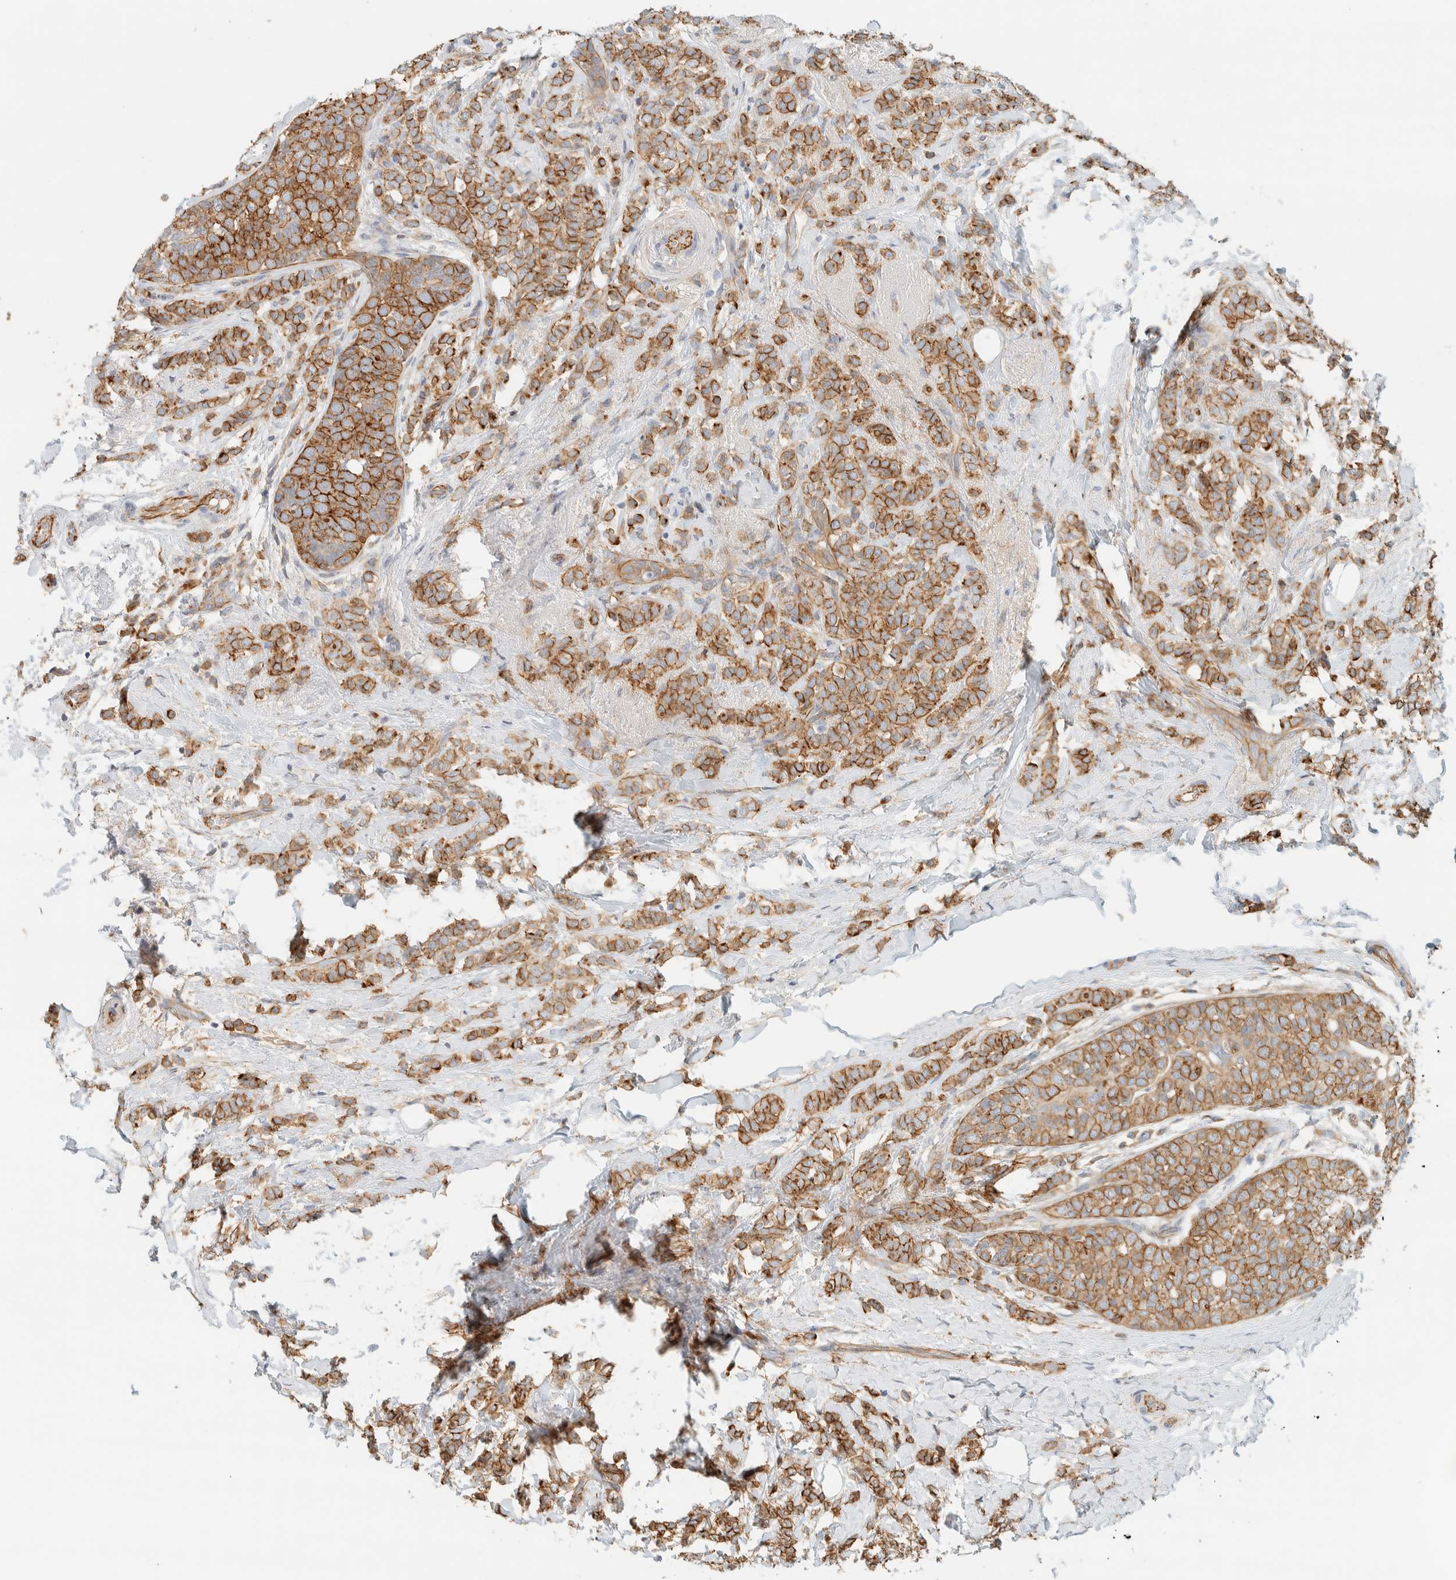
{"staining": {"intensity": "moderate", "quantity": ">75%", "location": "cytoplasmic/membranous"}, "tissue": "breast cancer", "cell_type": "Tumor cells", "image_type": "cancer", "snomed": [{"axis": "morphology", "description": "Lobular carcinoma"}, {"axis": "topography", "description": "Breast"}], "caption": "Lobular carcinoma (breast) stained with immunohistochemistry shows moderate cytoplasmic/membranous expression in approximately >75% of tumor cells.", "gene": "LIMA1", "patient": {"sex": "female", "age": 50}}